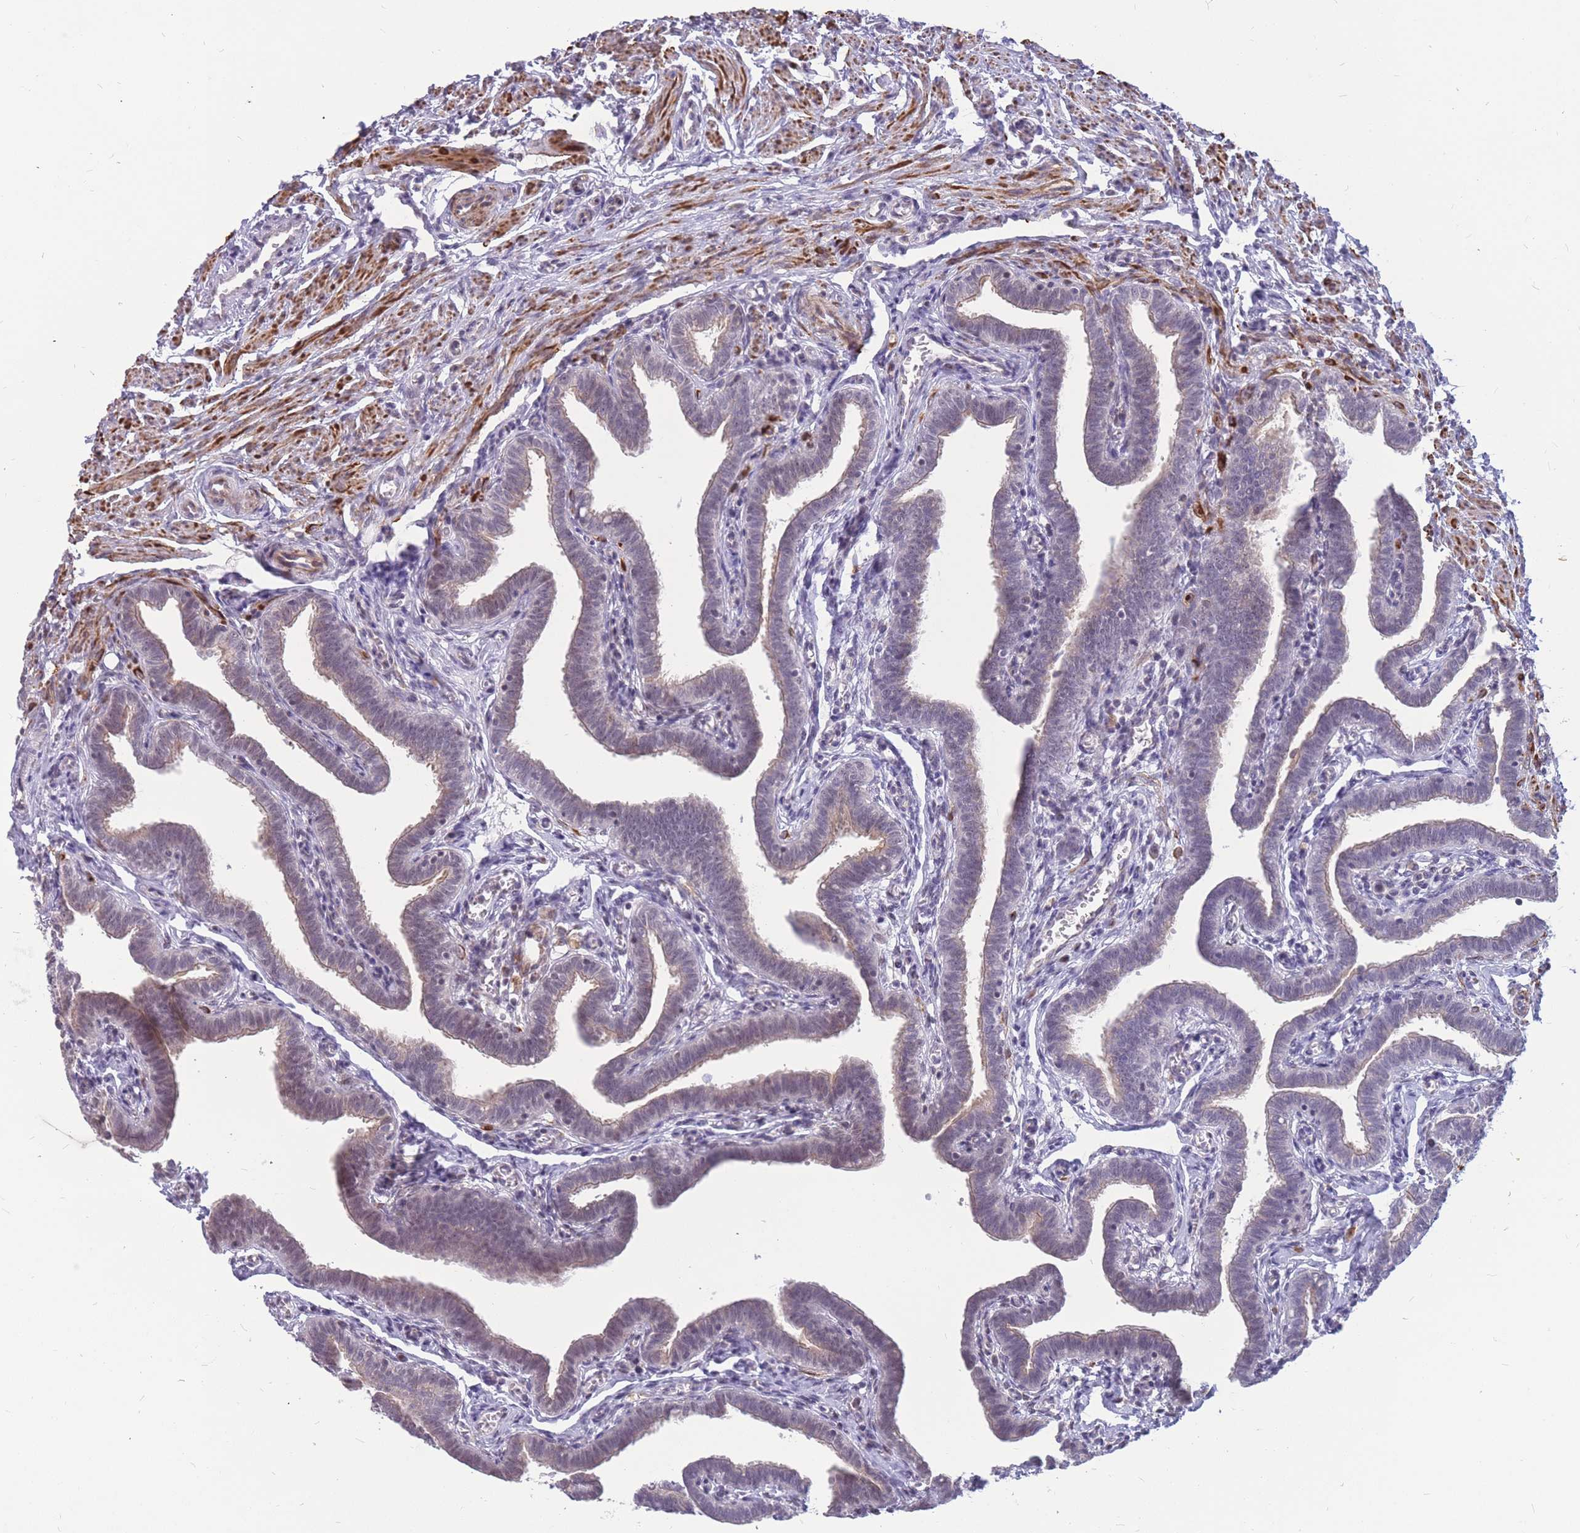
{"staining": {"intensity": "moderate", "quantity": "<25%", "location": "cytoplasmic/membranous"}, "tissue": "fallopian tube", "cell_type": "Glandular cells", "image_type": "normal", "snomed": [{"axis": "morphology", "description": "Normal tissue, NOS"}, {"axis": "topography", "description": "Fallopian tube"}], "caption": "Fallopian tube stained for a protein exhibits moderate cytoplasmic/membranous positivity in glandular cells. (brown staining indicates protein expression, while blue staining denotes nuclei).", "gene": "ADD2", "patient": {"sex": "female", "age": 36}}